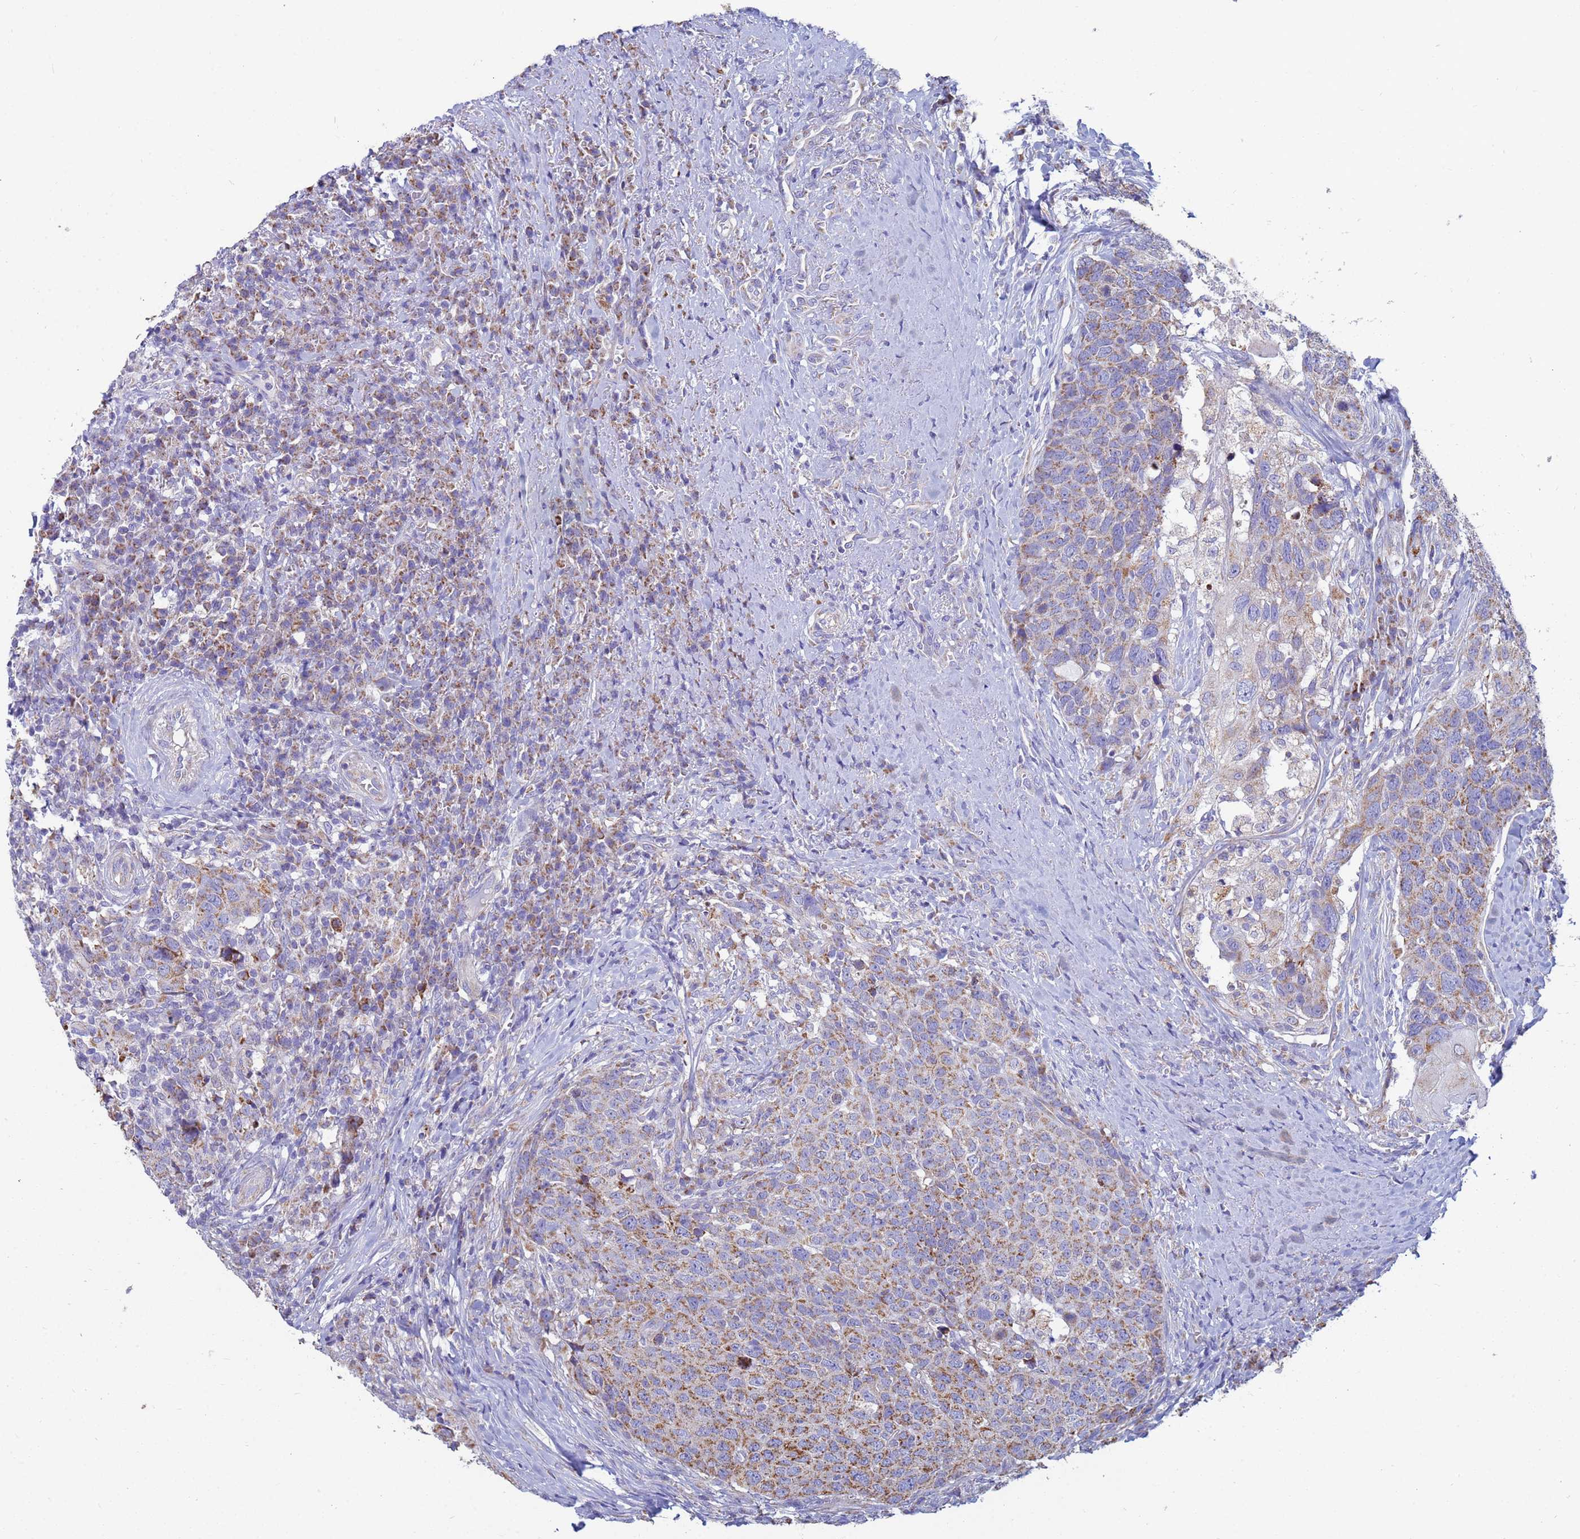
{"staining": {"intensity": "weak", "quantity": ">75%", "location": "cytoplasmic/membranous"}, "tissue": "head and neck cancer", "cell_type": "Tumor cells", "image_type": "cancer", "snomed": [{"axis": "morphology", "description": "Squamous cell carcinoma, NOS"}, {"axis": "topography", "description": "Head-Neck"}], "caption": "High-magnification brightfield microscopy of head and neck cancer (squamous cell carcinoma) stained with DAB (brown) and counterstained with hematoxylin (blue). tumor cells exhibit weak cytoplasmic/membranous expression is present in about>75% of cells.", "gene": "UQCRH", "patient": {"sex": "male", "age": 66}}